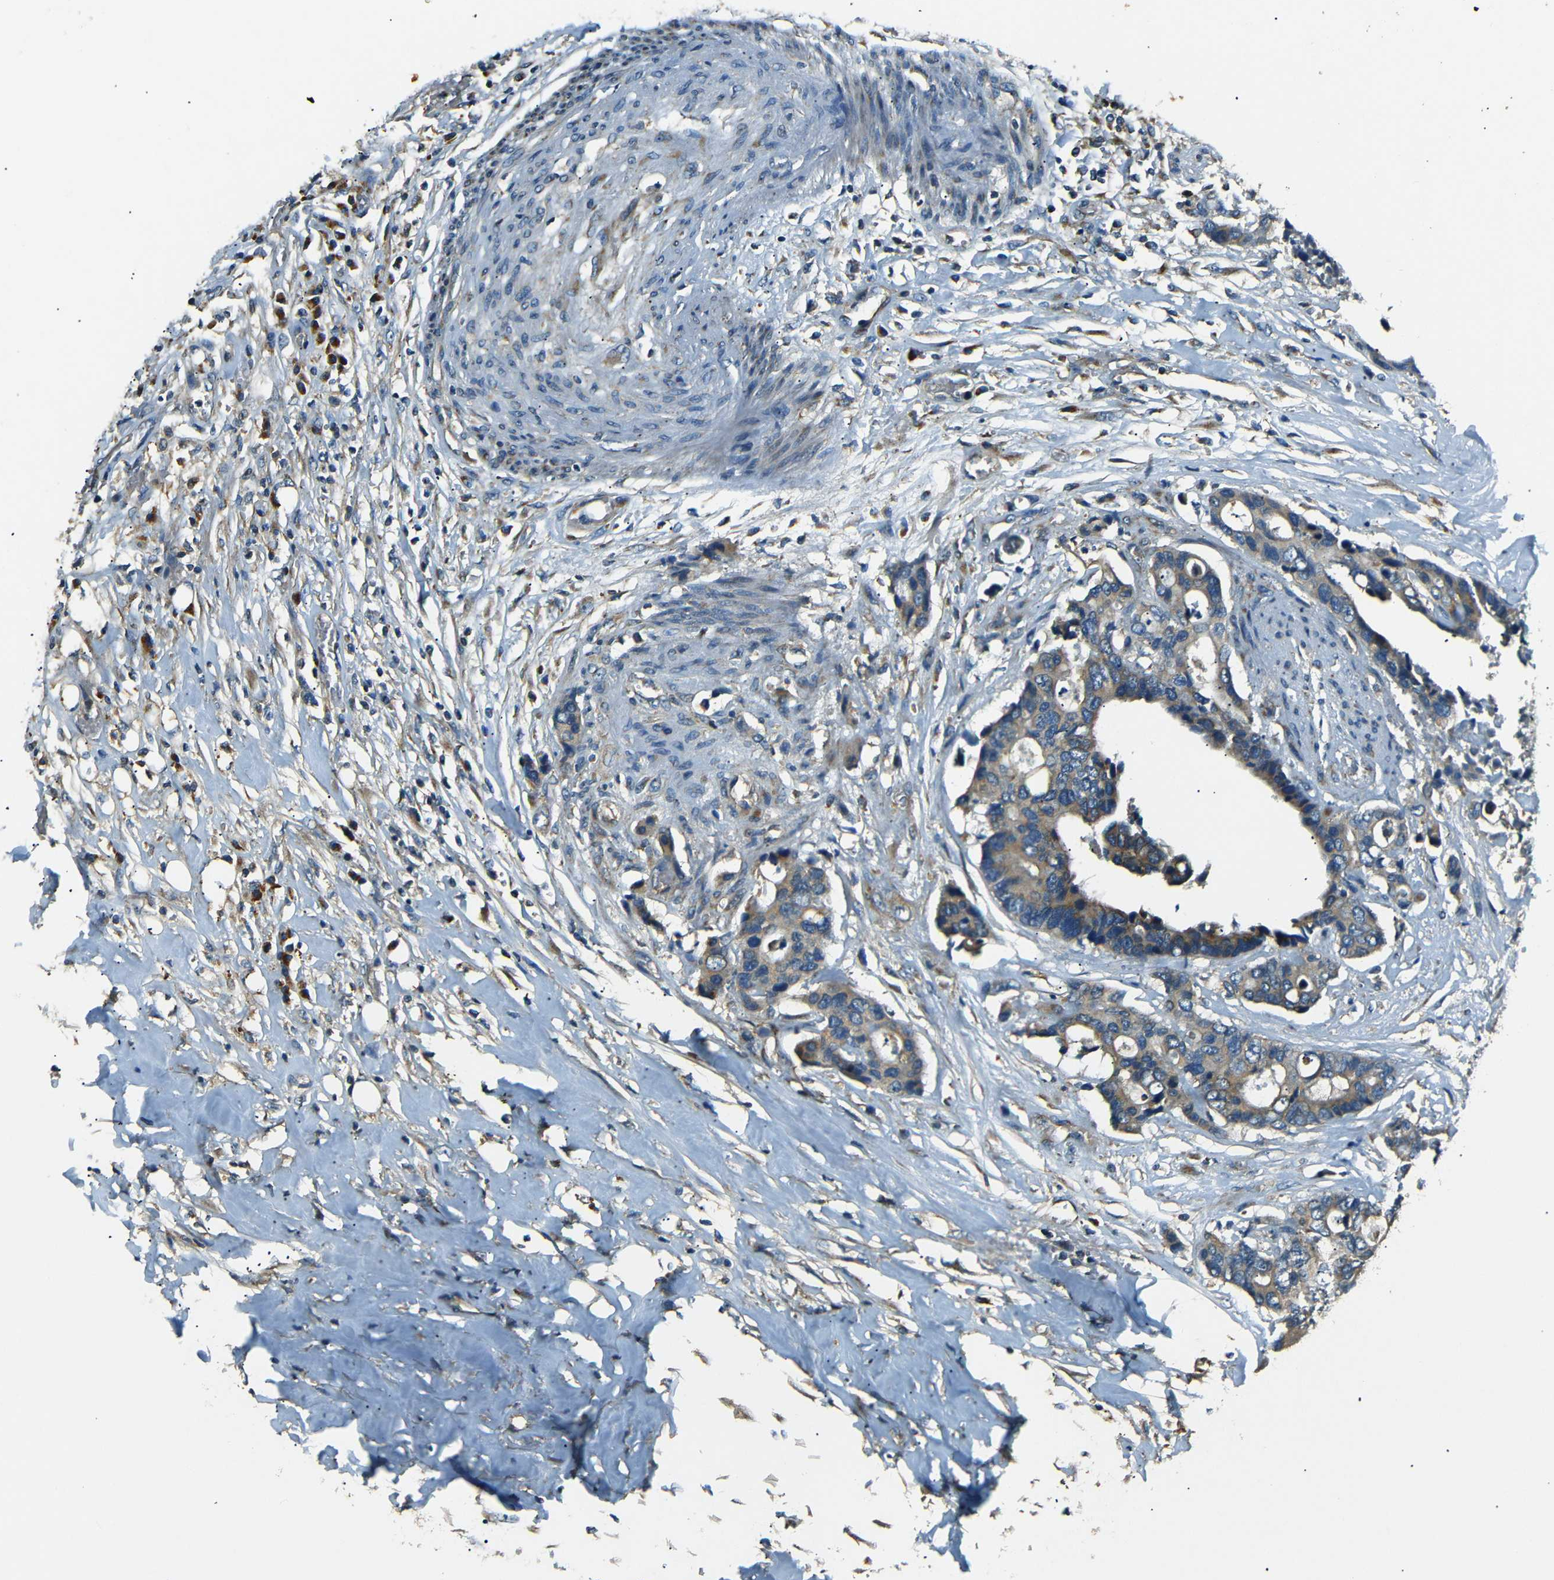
{"staining": {"intensity": "moderate", "quantity": ">75%", "location": "cytoplasmic/membranous"}, "tissue": "colorectal cancer", "cell_type": "Tumor cells", "image_type": "cancer", "snomed": [{"axis": "morphology", "description": "Adenocarcinoma, NOS"}, {"axis": "topography", "description": "Rectum"}], "caption": "Immunohistochemistry histopathology image of neoplastic tissue: colorectal adenocarcinoma stained using immunohistochemistry (IHC) demonstrates medium levels of moderate protein expression localized specifically in the cytoplasmic/membranous of tumor cells, appearing as a cytoplasmic/membranous brown color.", "gene": "NETO2", "patient": {"sex": "male", "age": 55}}